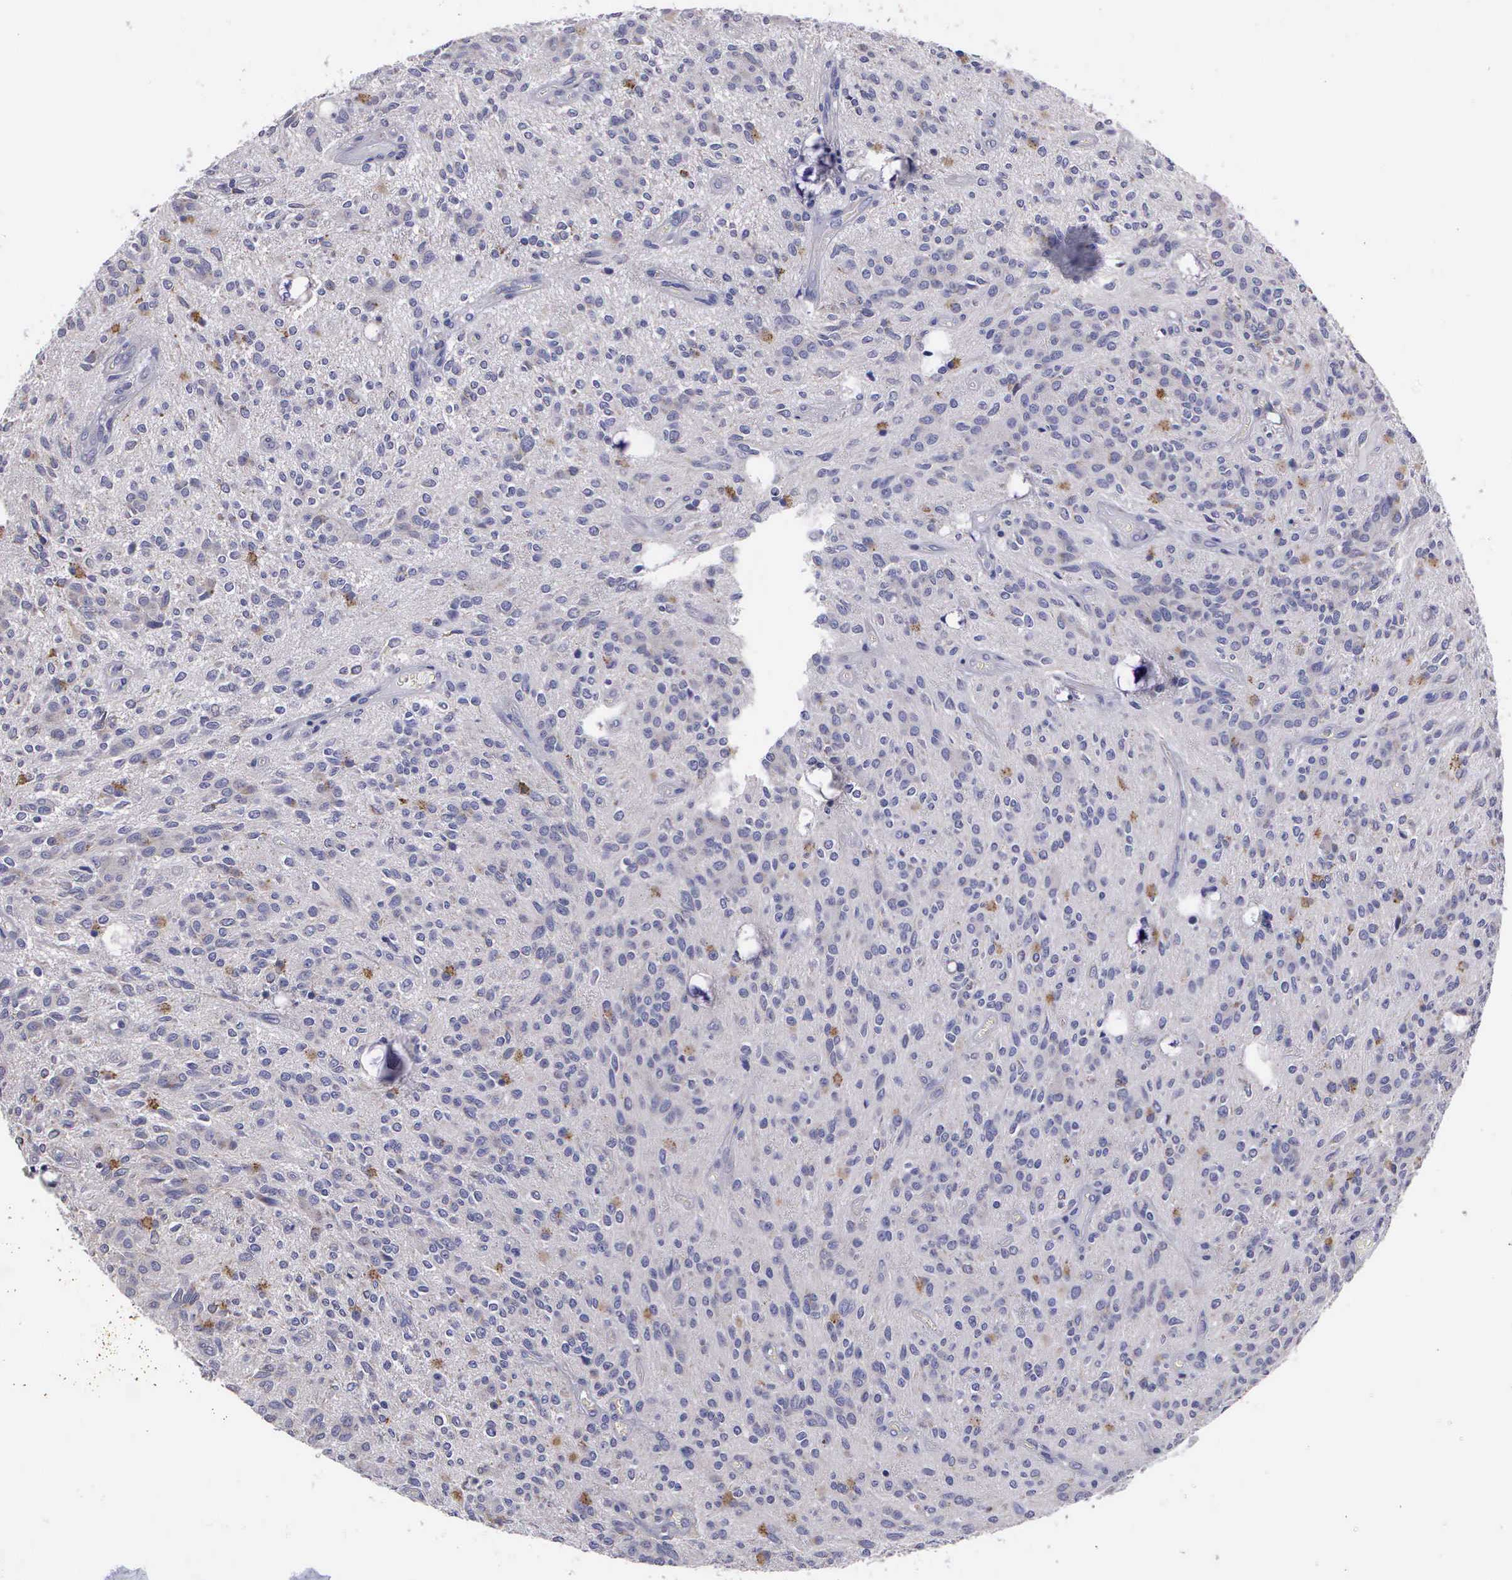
{"staining": {"intensity": "negative", "quantity": "none", "location": "none"}, "tissue": "glioma", "cell_type": "Tumor cells", "image_type": "cancer", "snomed": [{"axis": "morphology", "description": "Glioma, malignant, Low grade"}, {"axis": "topography", "description": "Brain"}], "caption": "Tumor cells show no significant staining in glioma.", "gene": "CRELD2", "patient": {"sex": "female", "age": 15}}